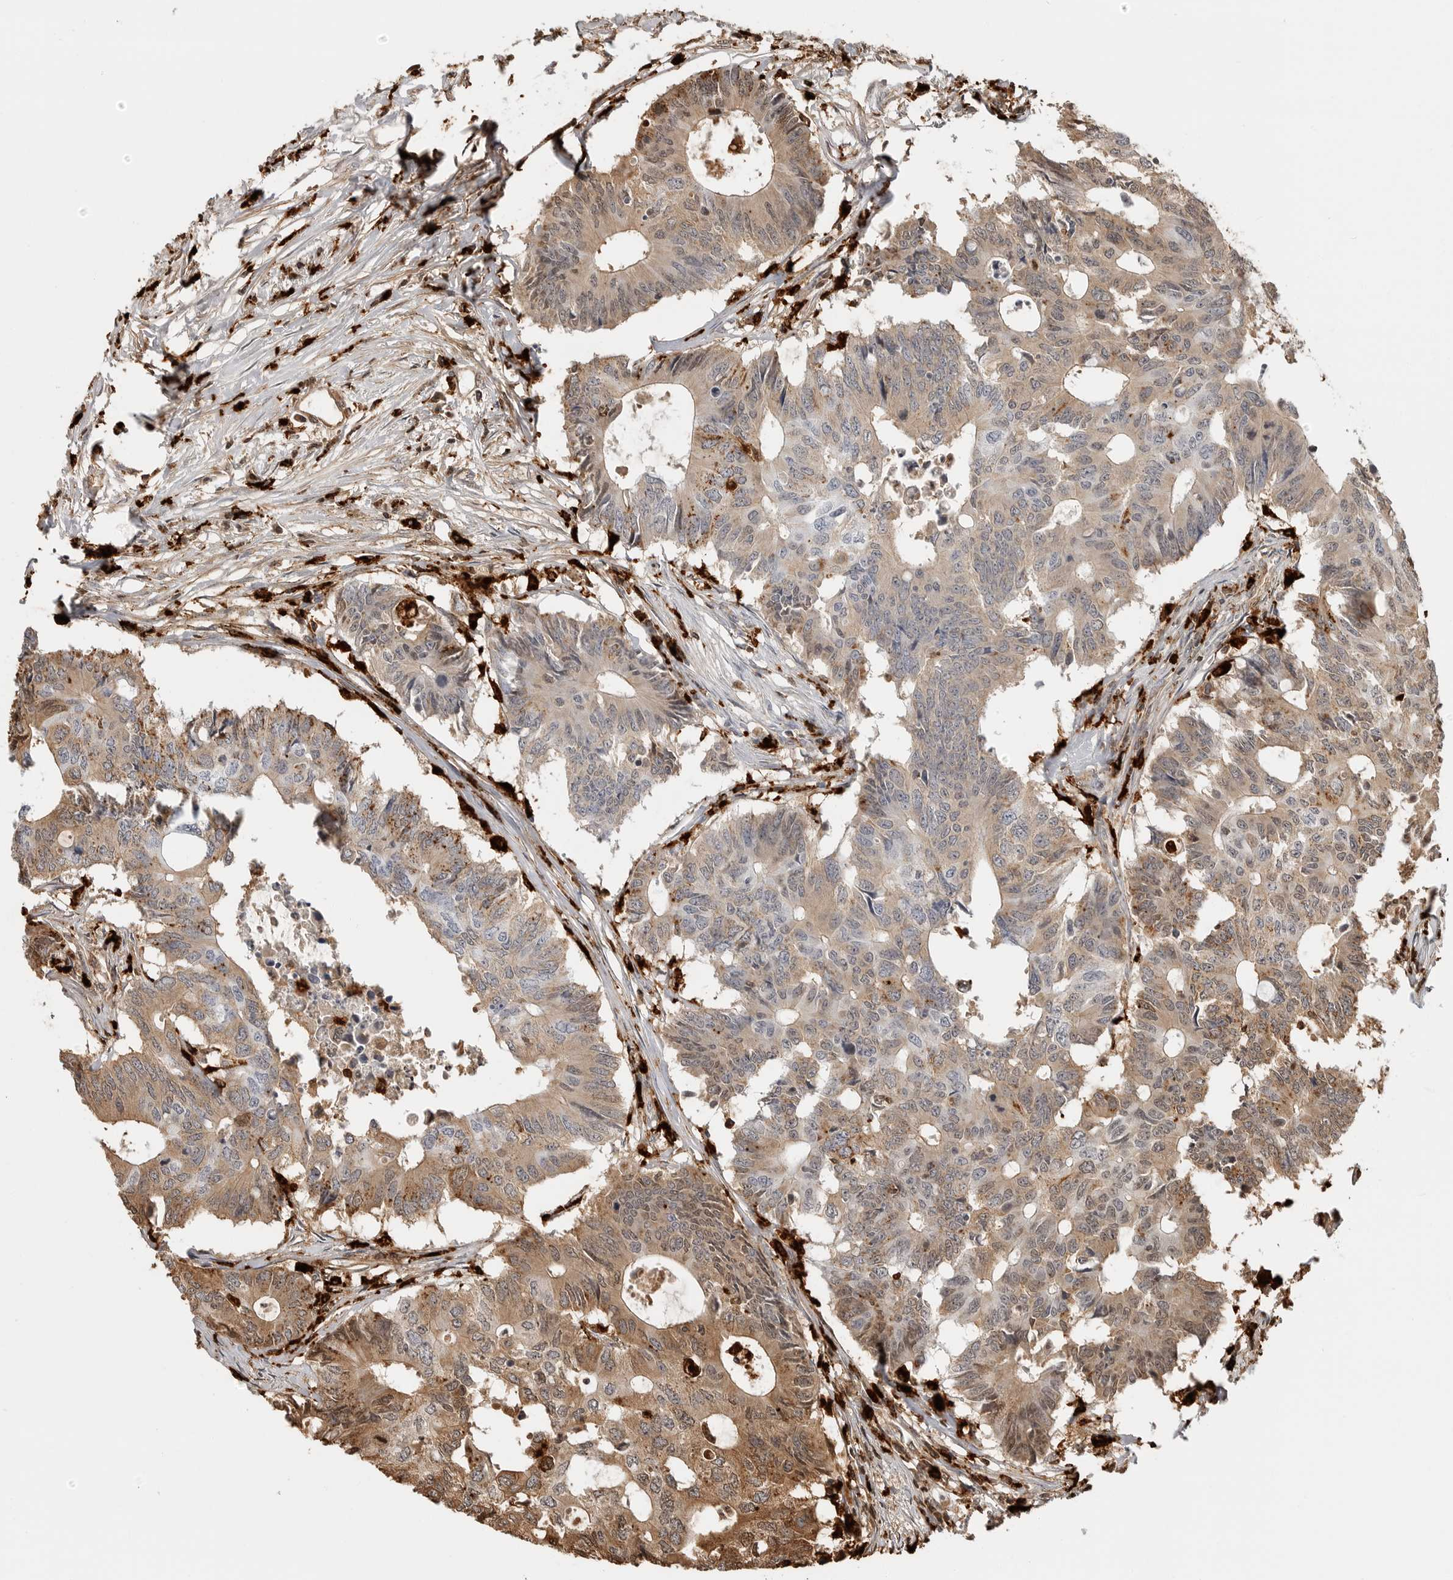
{"staining": {"intensity": "moderate", "quantity": "25%-75%", "location": "cytoplasmic/membranous"}, "tissue": "colorectal cancer", "cell_type": "Tumor cells", "image_type": "cancer", "snomed": [{"axis": "morphology", "description": "Adenocarcinoma, NOS"}, {"axis": "topography", "description": "Colon"}], "caption": "Protein analysis of colorectal adenocarcinoma tissue reveals moderate cytoplasmic/membranous positivity in about 25%-75% of tumor cells.", "gene": "IFI30", "patient": {"sex": "male", "age": 71}}